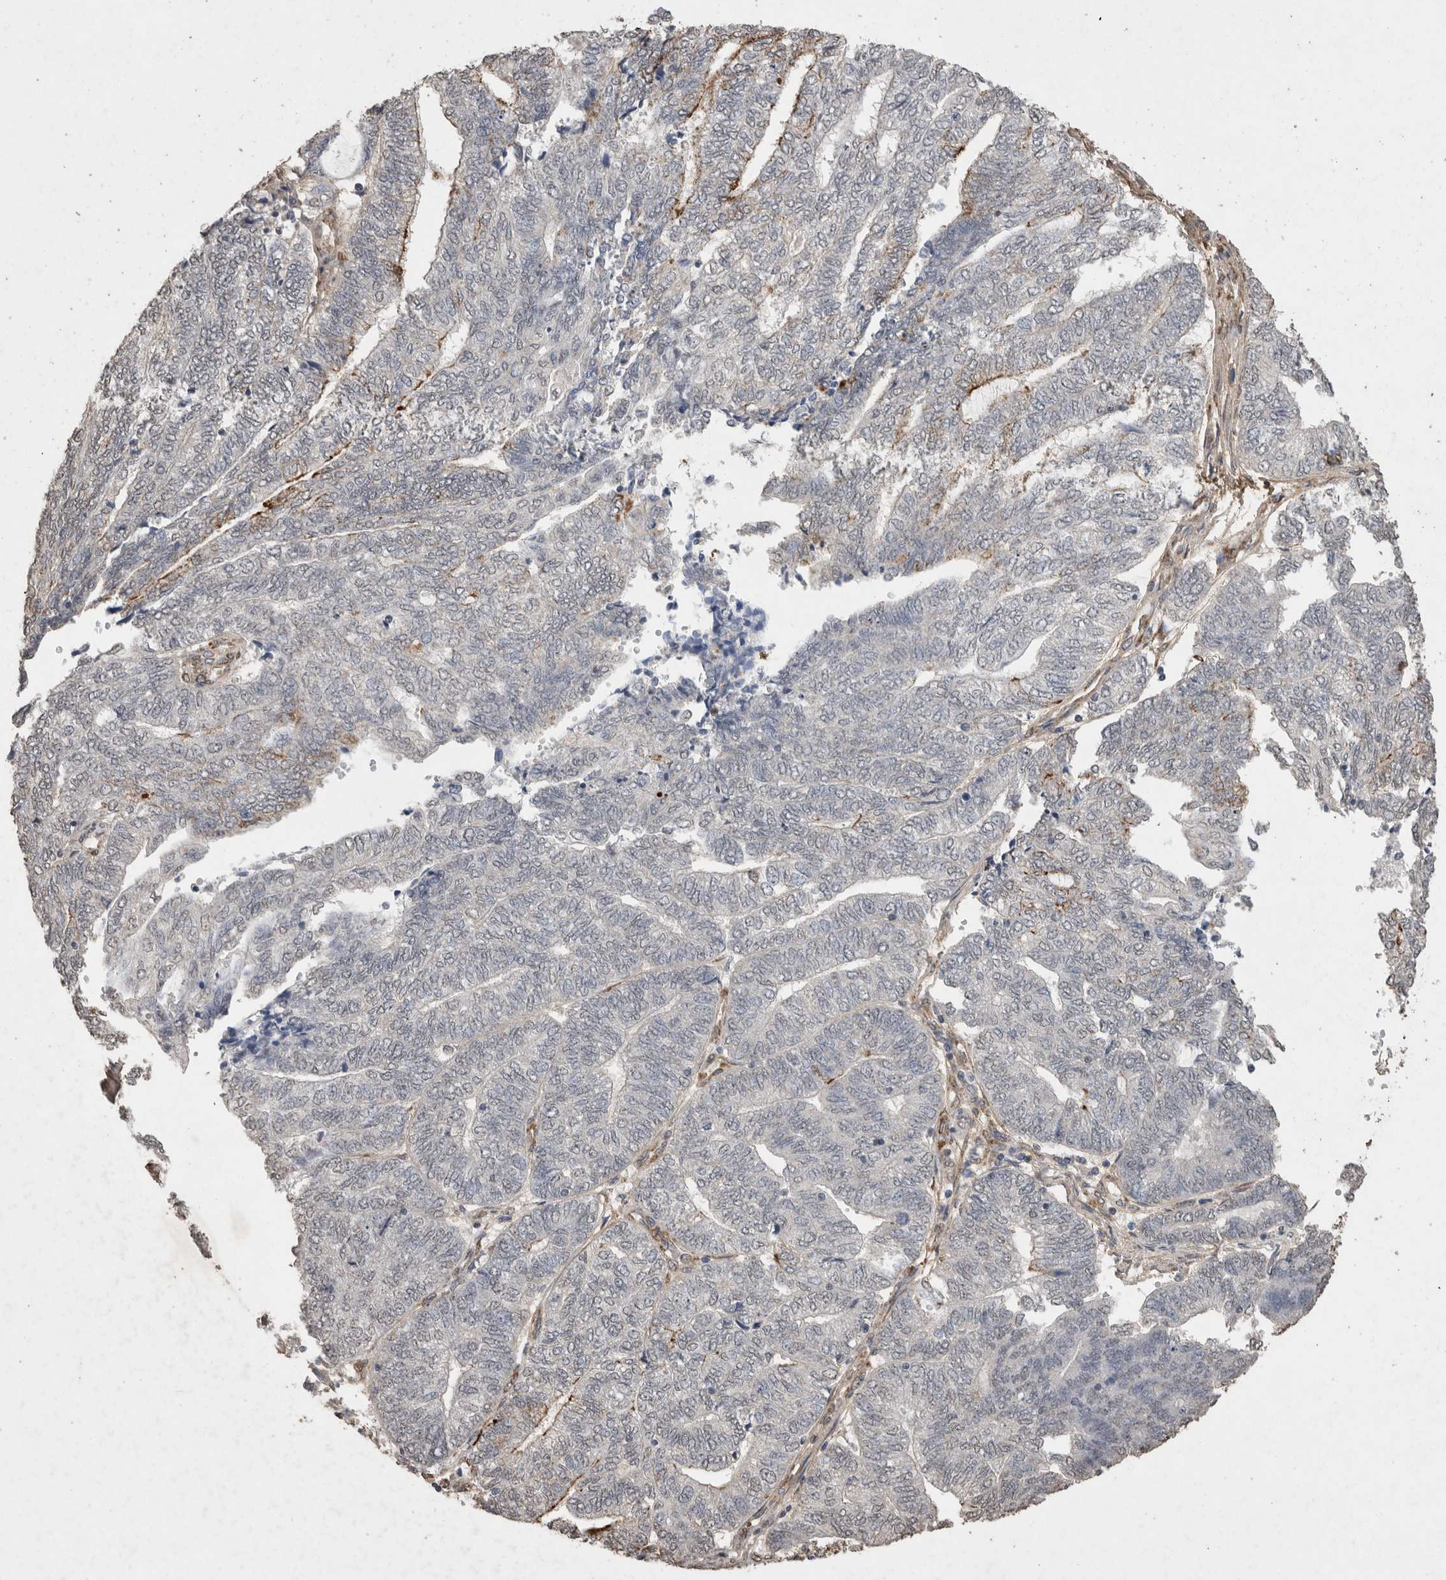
{"staining": {"intensity": "negative", "quantity": "none", "location": "none"}, "tissue": "endometrial cancer", "cell_type": "Tumor cells", "image_type": "cancer", "snomed": [{"axis": "morphology", "description": "Adenocarcinoma, NOS"}, {"axis": "topography", "description": "Uterus"}, {"axis": "topography", "description": "Endometrium"}], "caption": "This is a histopathology image of IHC staining of endometrial cancer, which shows no expression in tumor cells.", "gene": "C1QTNF5", "patient": {"sex": "female", "age": 70}}